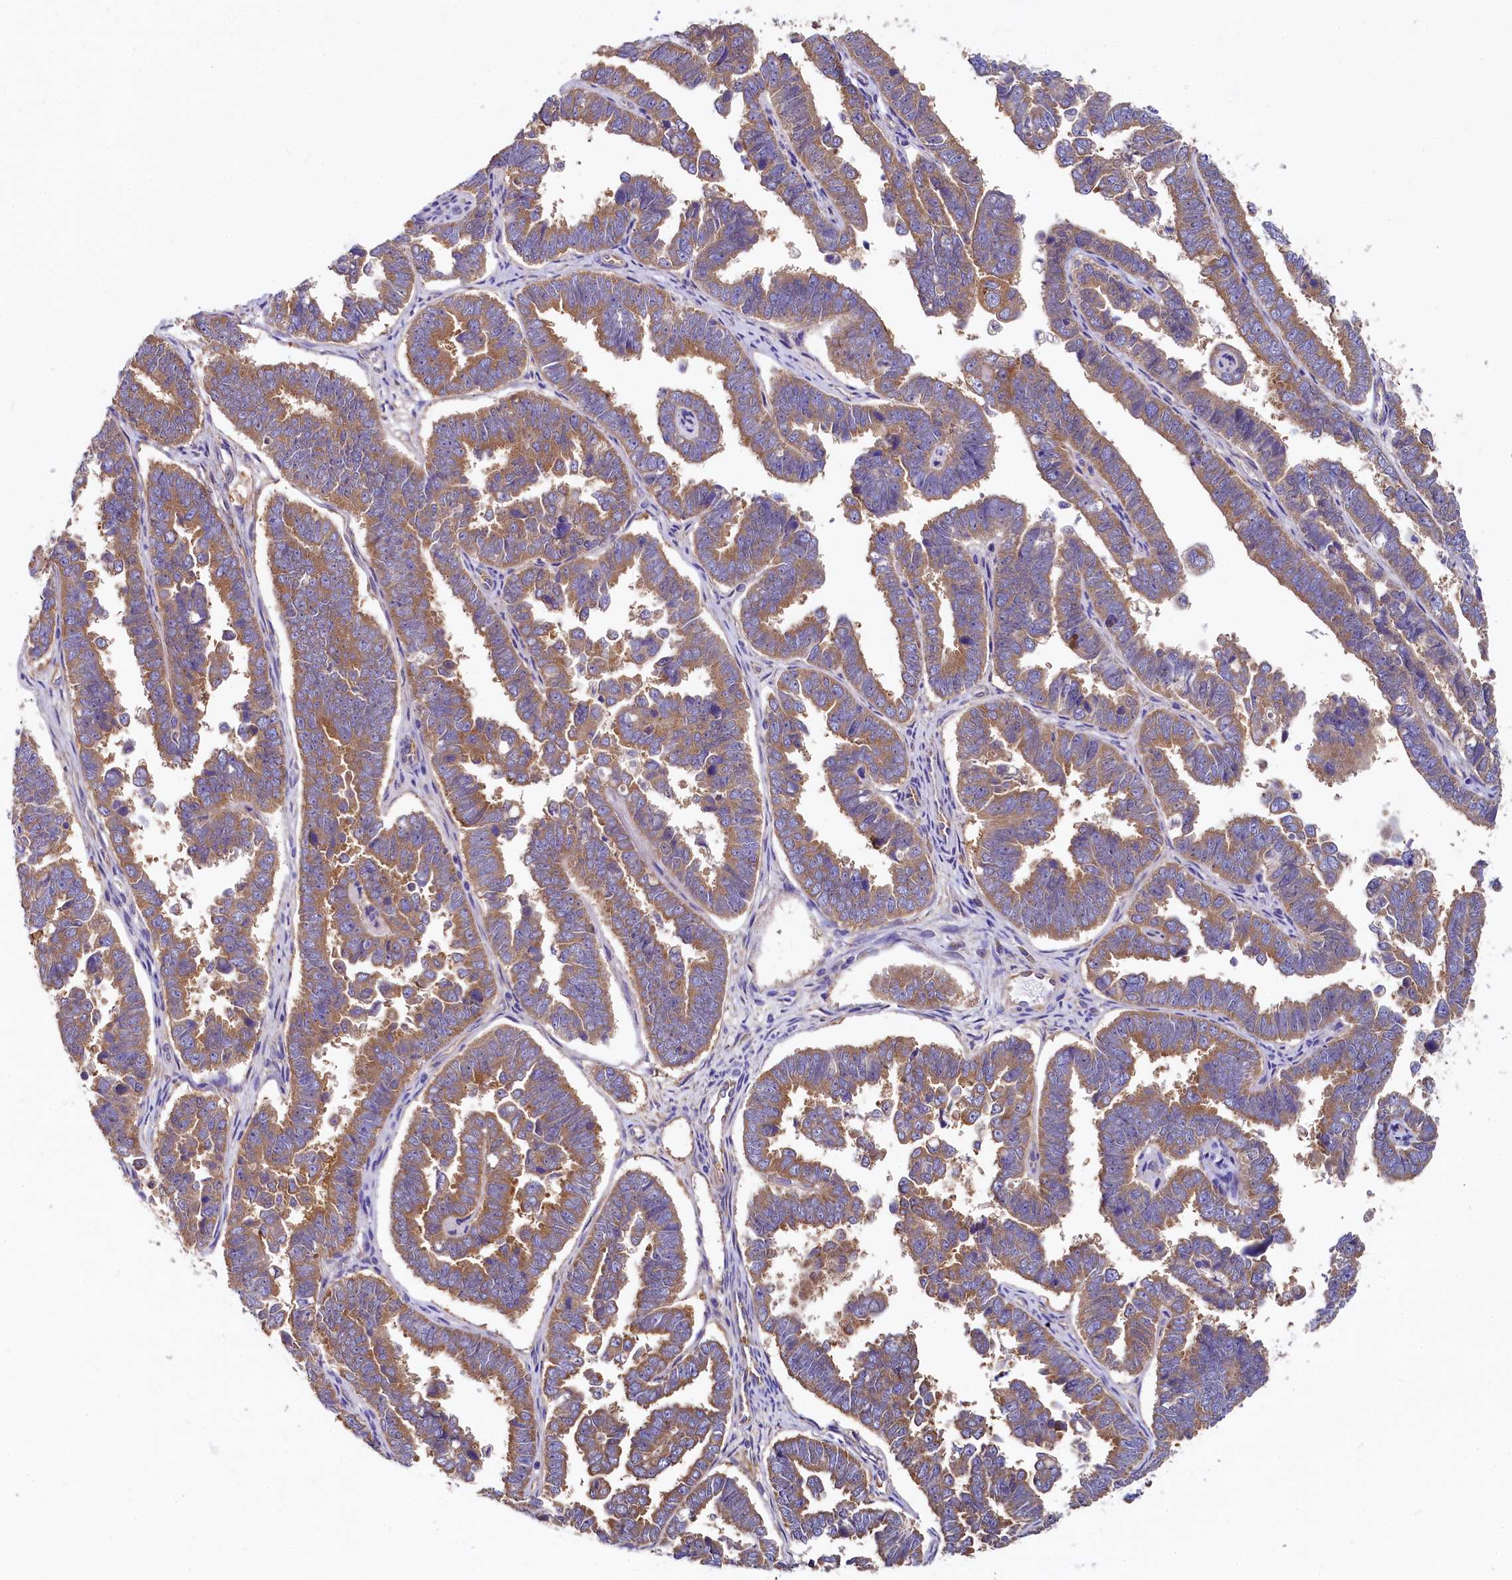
{"staining": {"intensity": "moderate", "quantity": ">75%", "location": "cytoplasmic/membranous"}, "tissue": "endometrial cancer", "cell_type": "Tumor cells", "image_type": "cancer", "snomed": [{"axis": "morphology", "description": "Adenocarcinoma, NOS"}, {"axis": "topography", "description": "Endometrium"}], "caption": "This micrograph displays immunohistochemistry staining of adenocarcinoma (endometrial), with medium moderate cytoplasmic/membranous staining in about >75% of tumor cells.", "gene": "QARS1", "patient": {"sex": "female", "age": 75}}